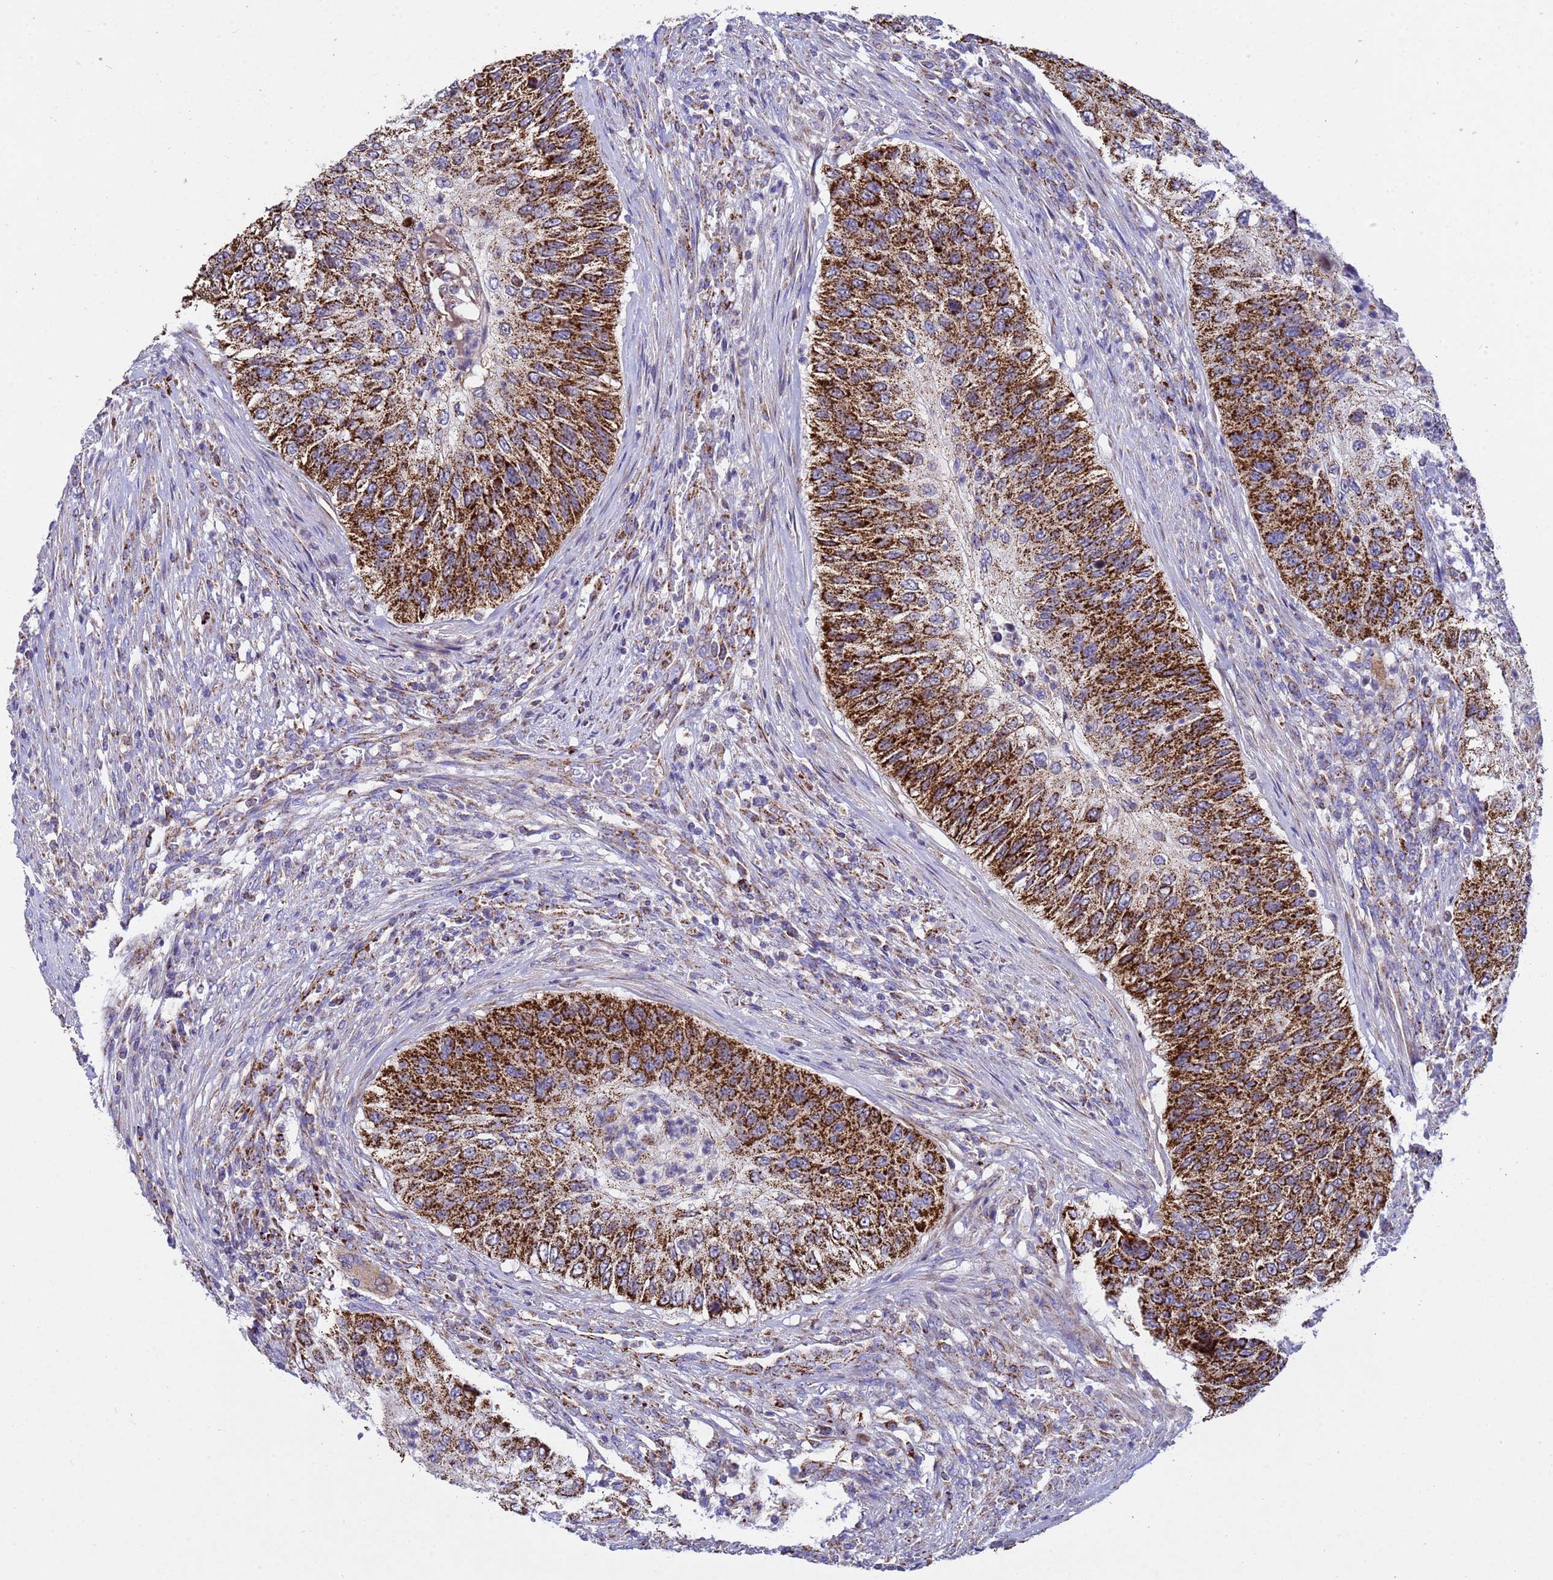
{"staining": {"intensity": "strong", "quantity": ">75%", "location": "cytoplasmic/membranous"}, "tissue": "urothelial cancer", "cell_type": "Tumor cells", "image_type": "cancer", "snomed": [{"axis": "morphology", "description": "Urothelial carcinoma, High grade"}, {"axis": "topography", "description": "Urinary bladder"}], "caption": "A photomicrograph of human urothelial cancer stained for a protein exhibits strong cytoplasmic/membranous brown staining in tumor cells.", "gene": "TUBGCP3", "patient": {"sex": "female", "age": 60}}